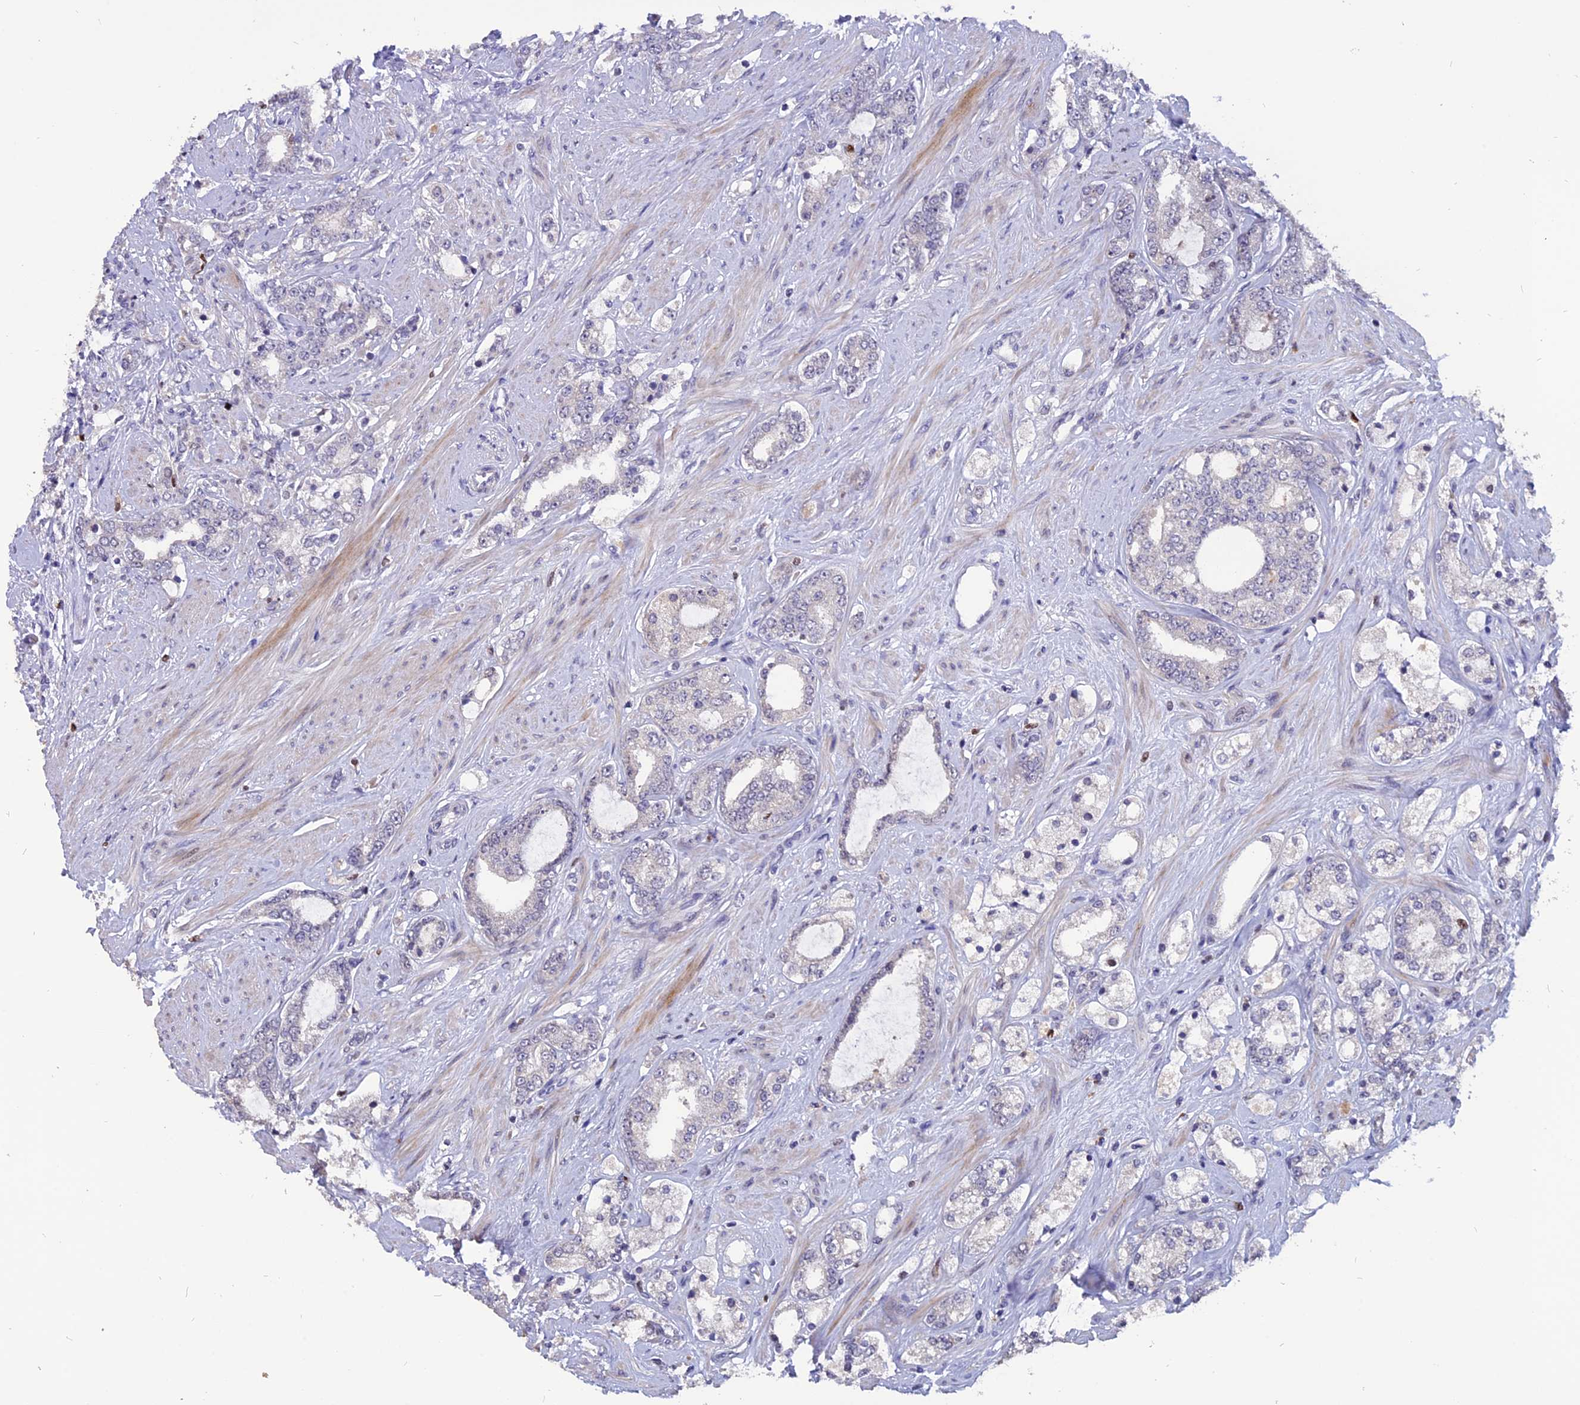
{"staining": {"intensity": "negative", "quantity": "none", "location": "none"}, "tissue": "prostate cancer", "cell_type": "Tumor cells", "image_type": "cancer", "snomed": [{"axis": "morphology", "description": "Adenocarcinoma, High grade"}, {"axis": "topography", "description": "Prostate"}], "caption": "The image shows no significant positivity in tumor cells of high-grade adenocarcinoma (prostate). The staining was performed using DAB (3,3'-diaminobenzidine) to visualize the protein expression in brown, while the nuclei were stained in blue with hematoxylin (Magnification: 20x).", "gene": "TMEM263", "patient": {"sex": "male", "age": 64}}